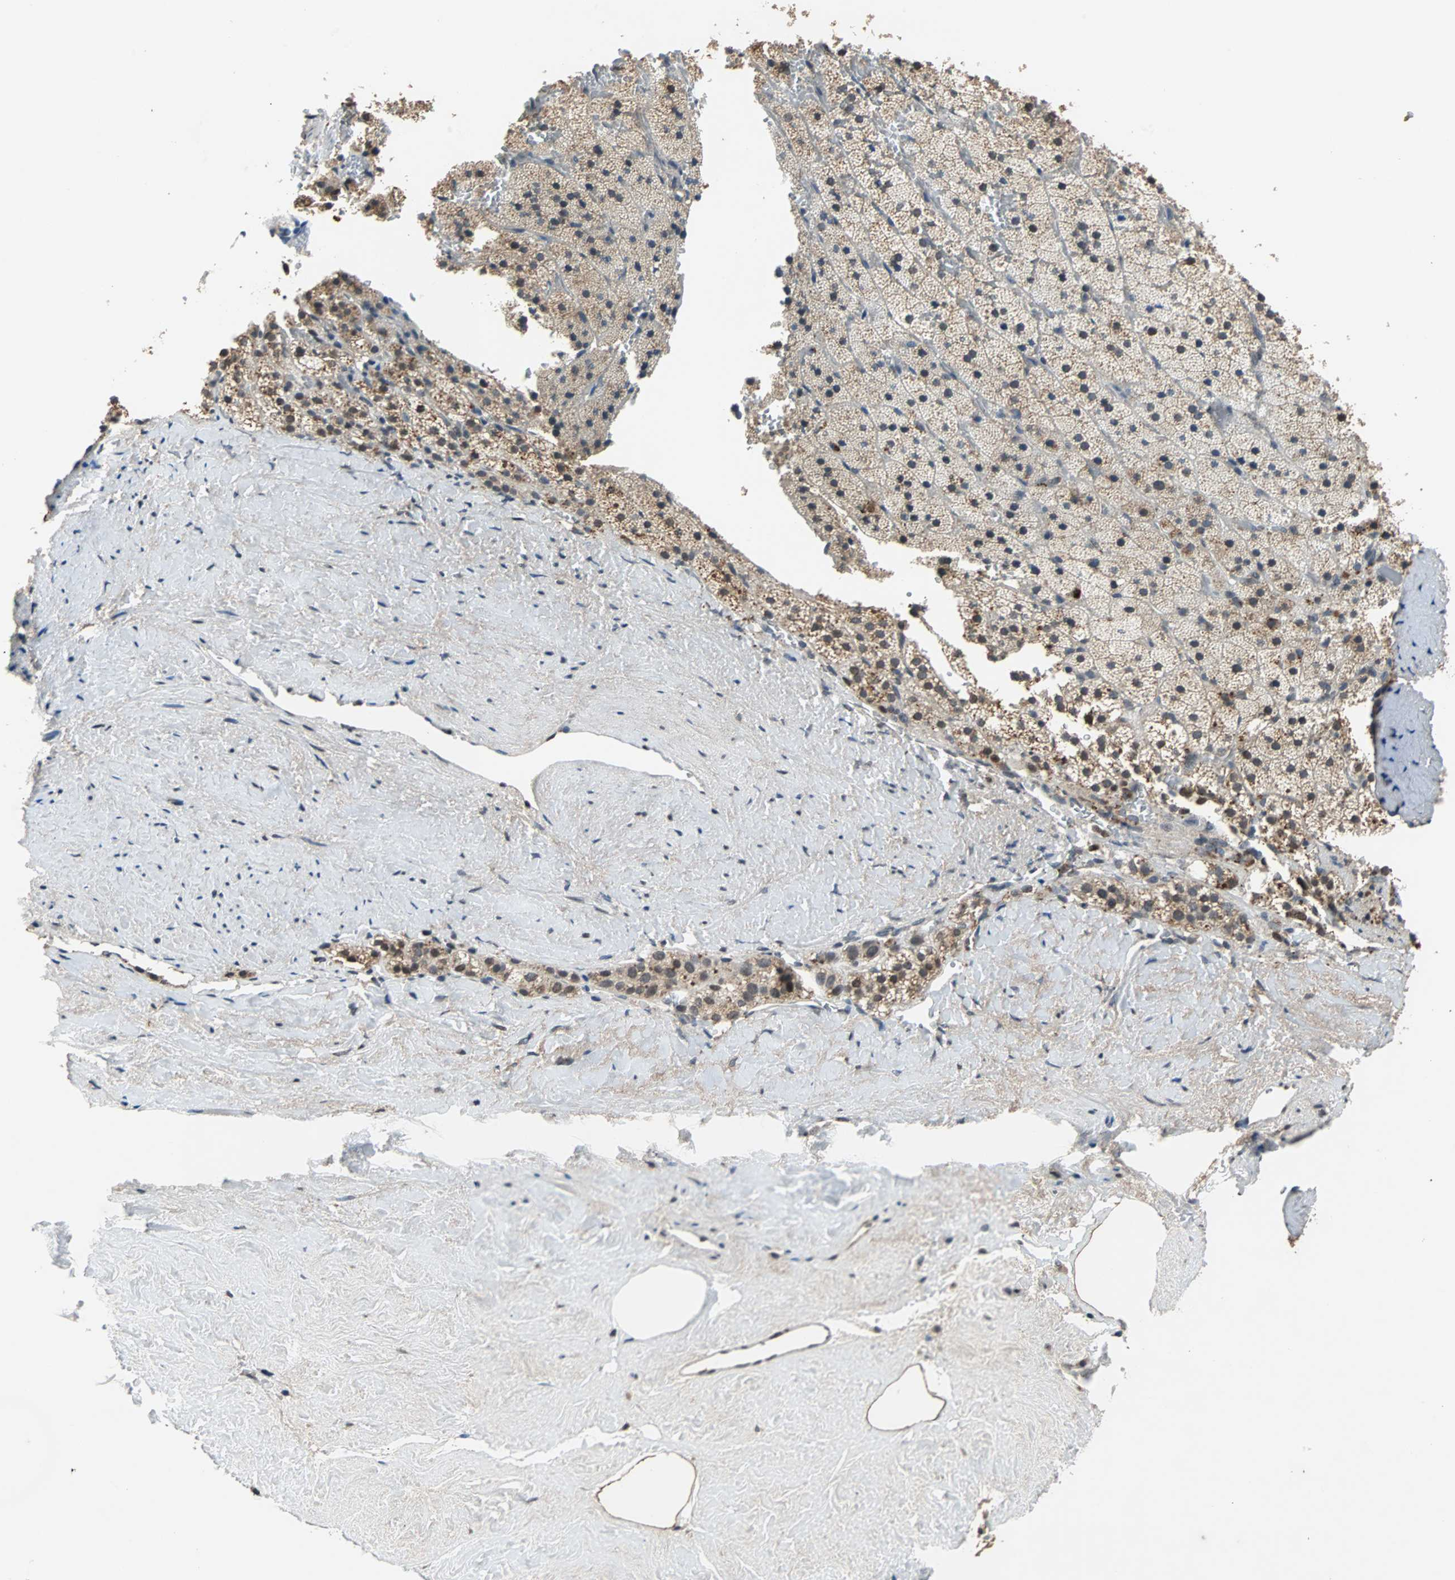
{"staining": {"intensity": "moderate", "quantity": "25%-75%", "location": "cytoplasmic/membranous,nuclear"}, "tissue": "adrenal gland", "cell_type": "Glandular cells", "image_type": "normal", "snomed": [{"axis": "morphology", "description": "Normal tissue, NOS"}, {"axis": "topography", "description": "Adrenal gland"}], "caption": "Moderate cytoplasmic/membranous,nuclear positivity is seen in about 25%-75% of glandular cells in benign adrenal gland. Nuclei are stained in blue.", "gene": "PHC1", "patient": {"sex": "male", "age": 35}}